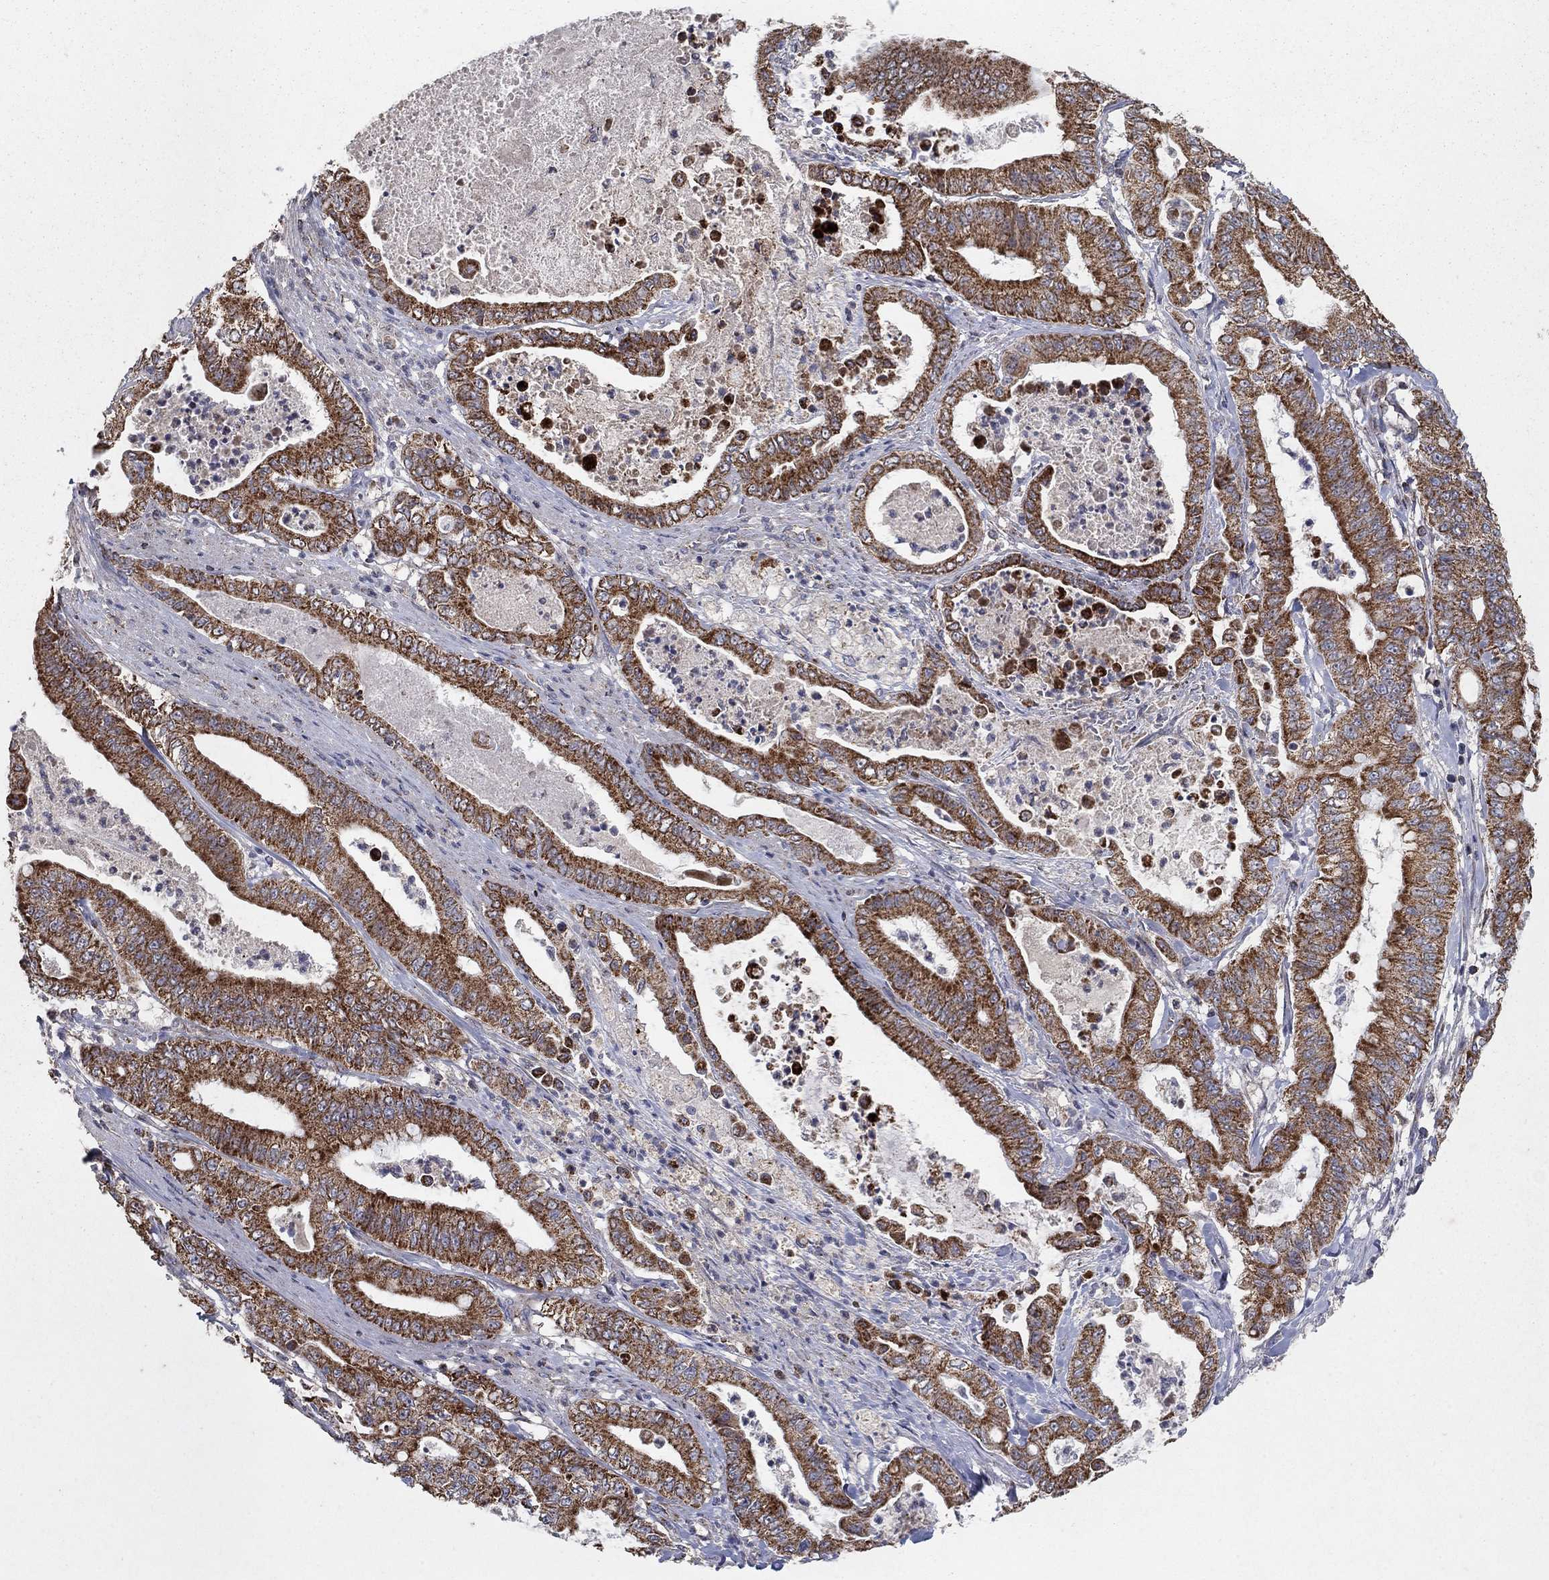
{"staining": {"intensity": "strong", "quantity": ">75%", "location": "cytoplasmic/membranous"}, "tissue": "pancreatic cancer", "cell_type": "Tumor cells", "image_type": "cancer", "snomed": [{"axis": "morphology", "description": "Adenocarcinoma, NOS"}, {"axis": "topography", "description": "Pancreas"}], "caption": "A histopathology image showing strong cytoplasmic/membranous expression in approximately >75% of tumor cells in pancreatic cancer, as visualized by brown immunohistochemical staining.", "gene": "GPSM1", "patient": {"sex": "male", "age": 71}}